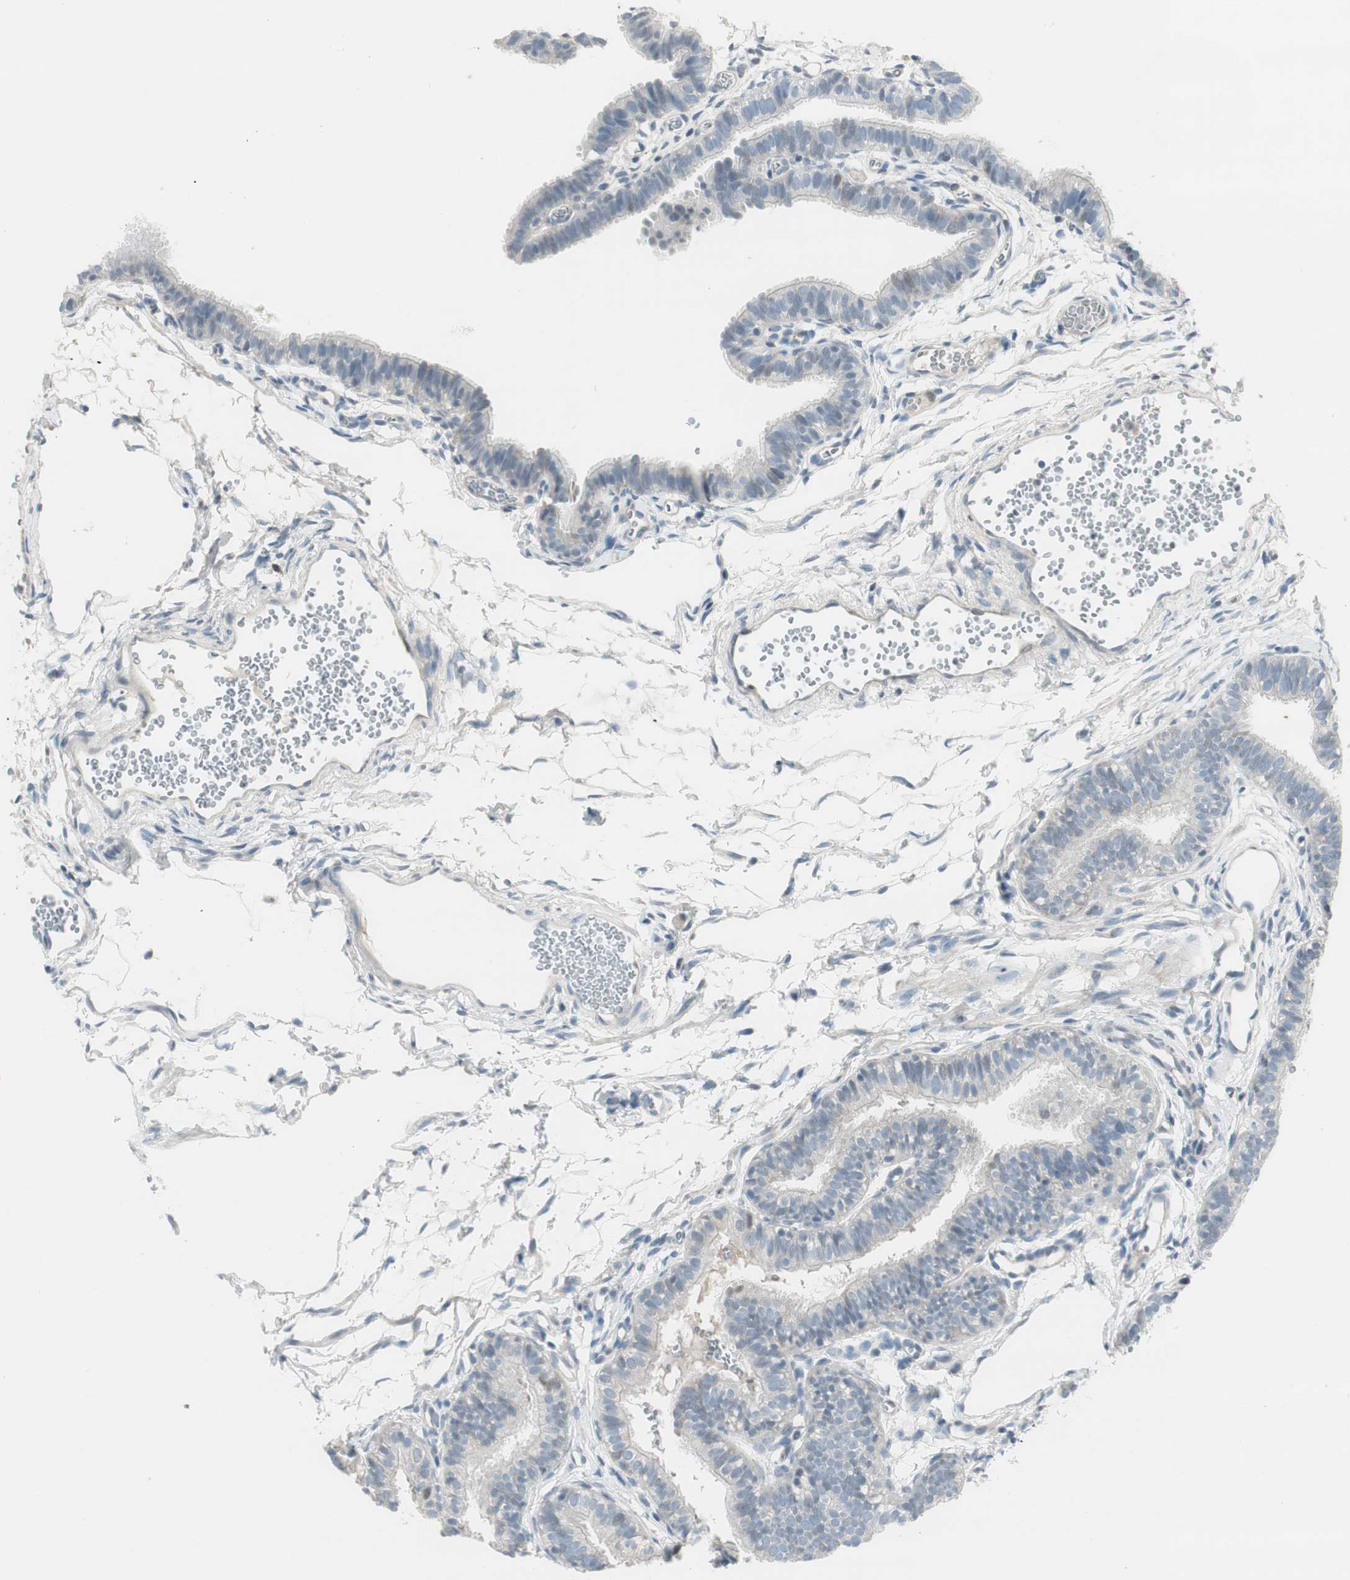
{"staining": {"intensity": "weak", "quantity": "<25%", "location": "cytoplasmic/membranous"}, "tissue": "fallopian tube", "cell_type": "Glandular cells", "image_type": "normal", "snomed": [{"axis": "morphology", "description": "Normal tissue, NOS"}, {"axis": "topography", "description": "Fallopian tube"}, {"axis": "topography", "description": "Placenta"}], "caption": "Glandular cells show no significant protein positivity in benign fallopian tube. (DAB immunohistochemistry with hematoxylin counter stain).", "gene": "EVA1A", "patient": {"sex": "female", "age": 34}}